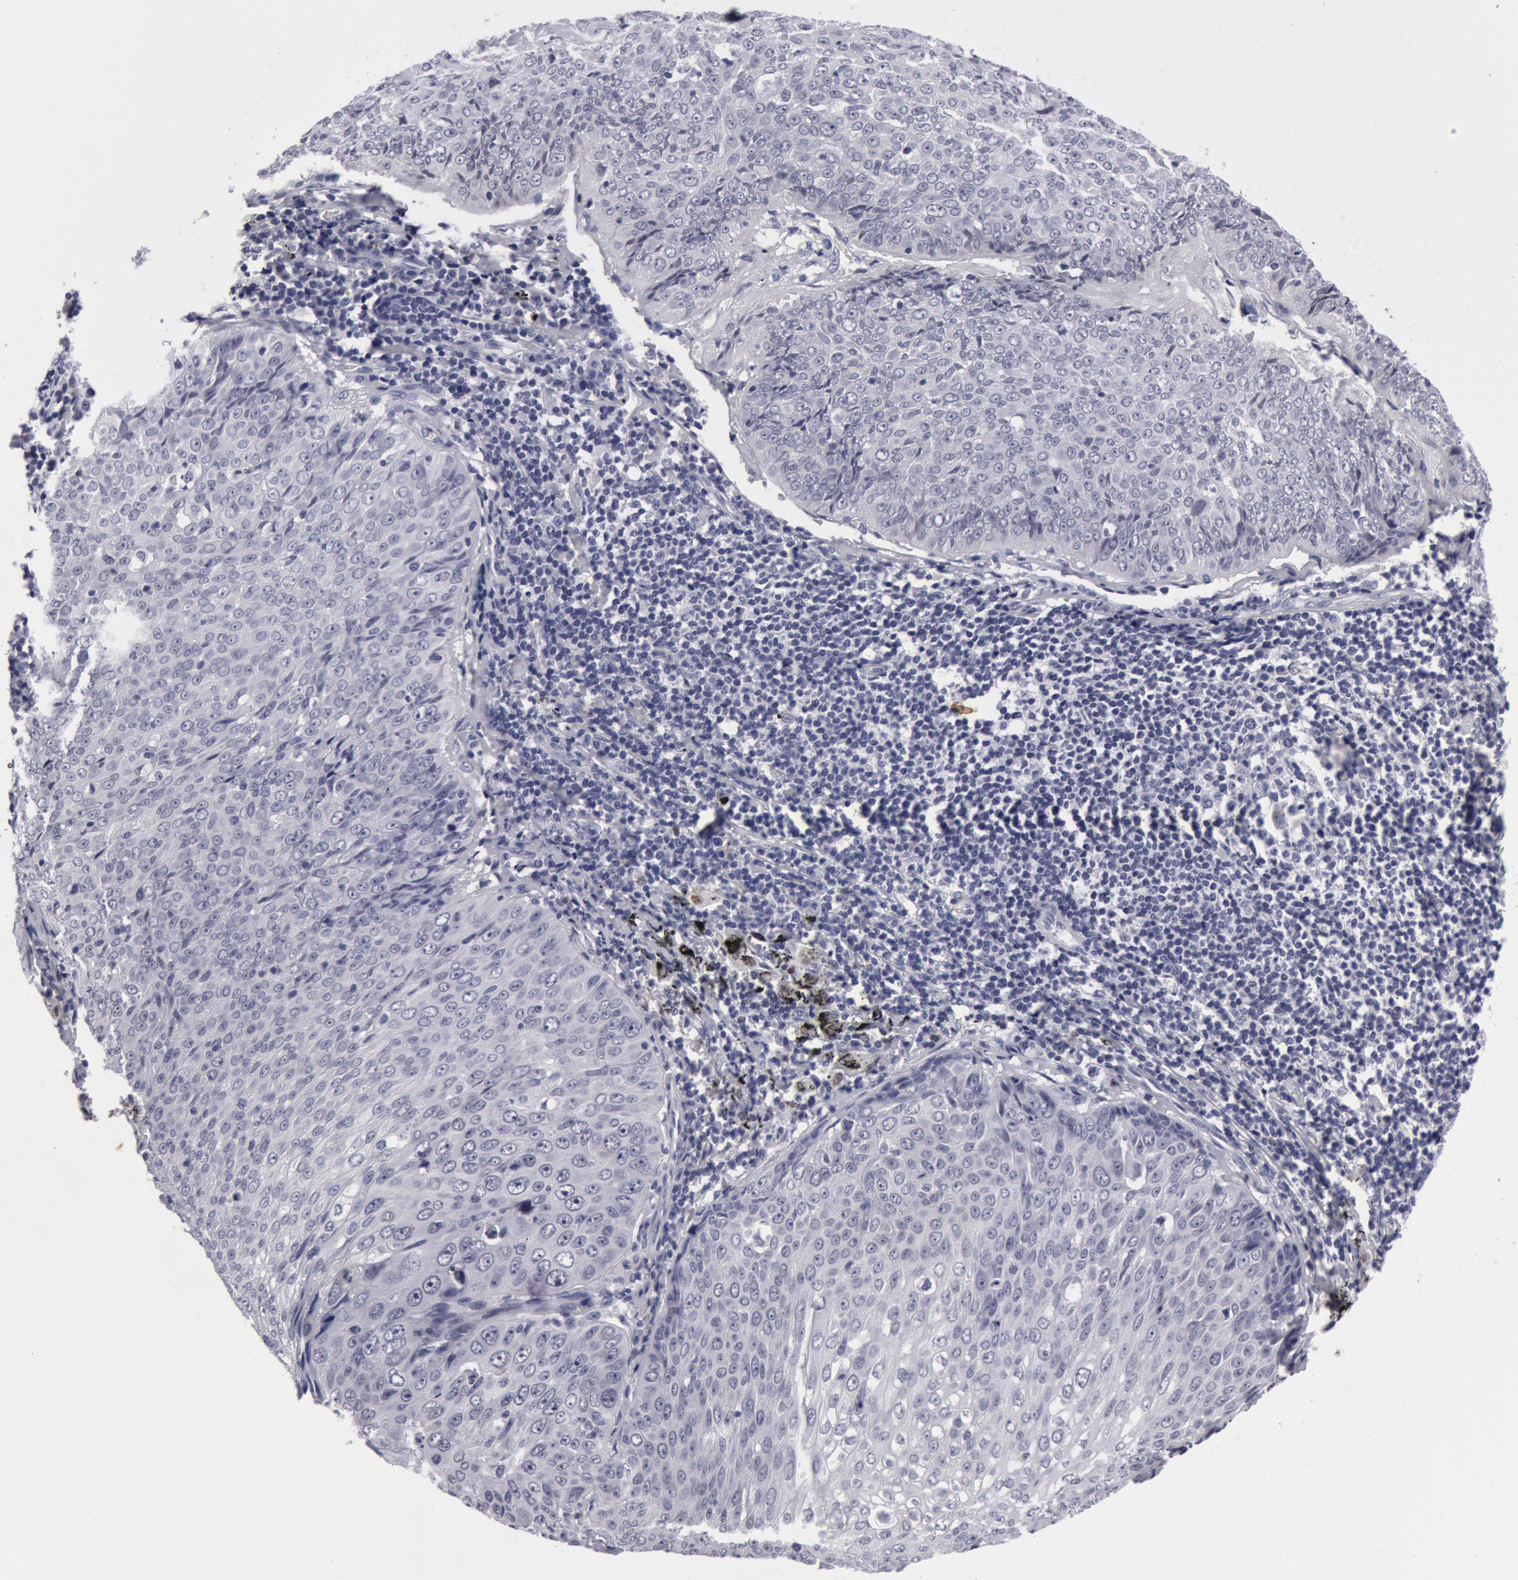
{"staining": {"intensity": "negative", "quantity": "none", "location": "none"}, "tissue": "lung cancer", "cell_type": "Tumor cells", "image_type": "cancer", "snomed": [{"axis": "morphology", "description": "Adenocarcinoma, NOS"}, {"axis": "topography", "description": "Lung"}], "caption": "Tumor cells are negative for protein expression in human lung cancer.", "gene": "NLGN4X", "patient": {"sex": "male", "age": 60}}